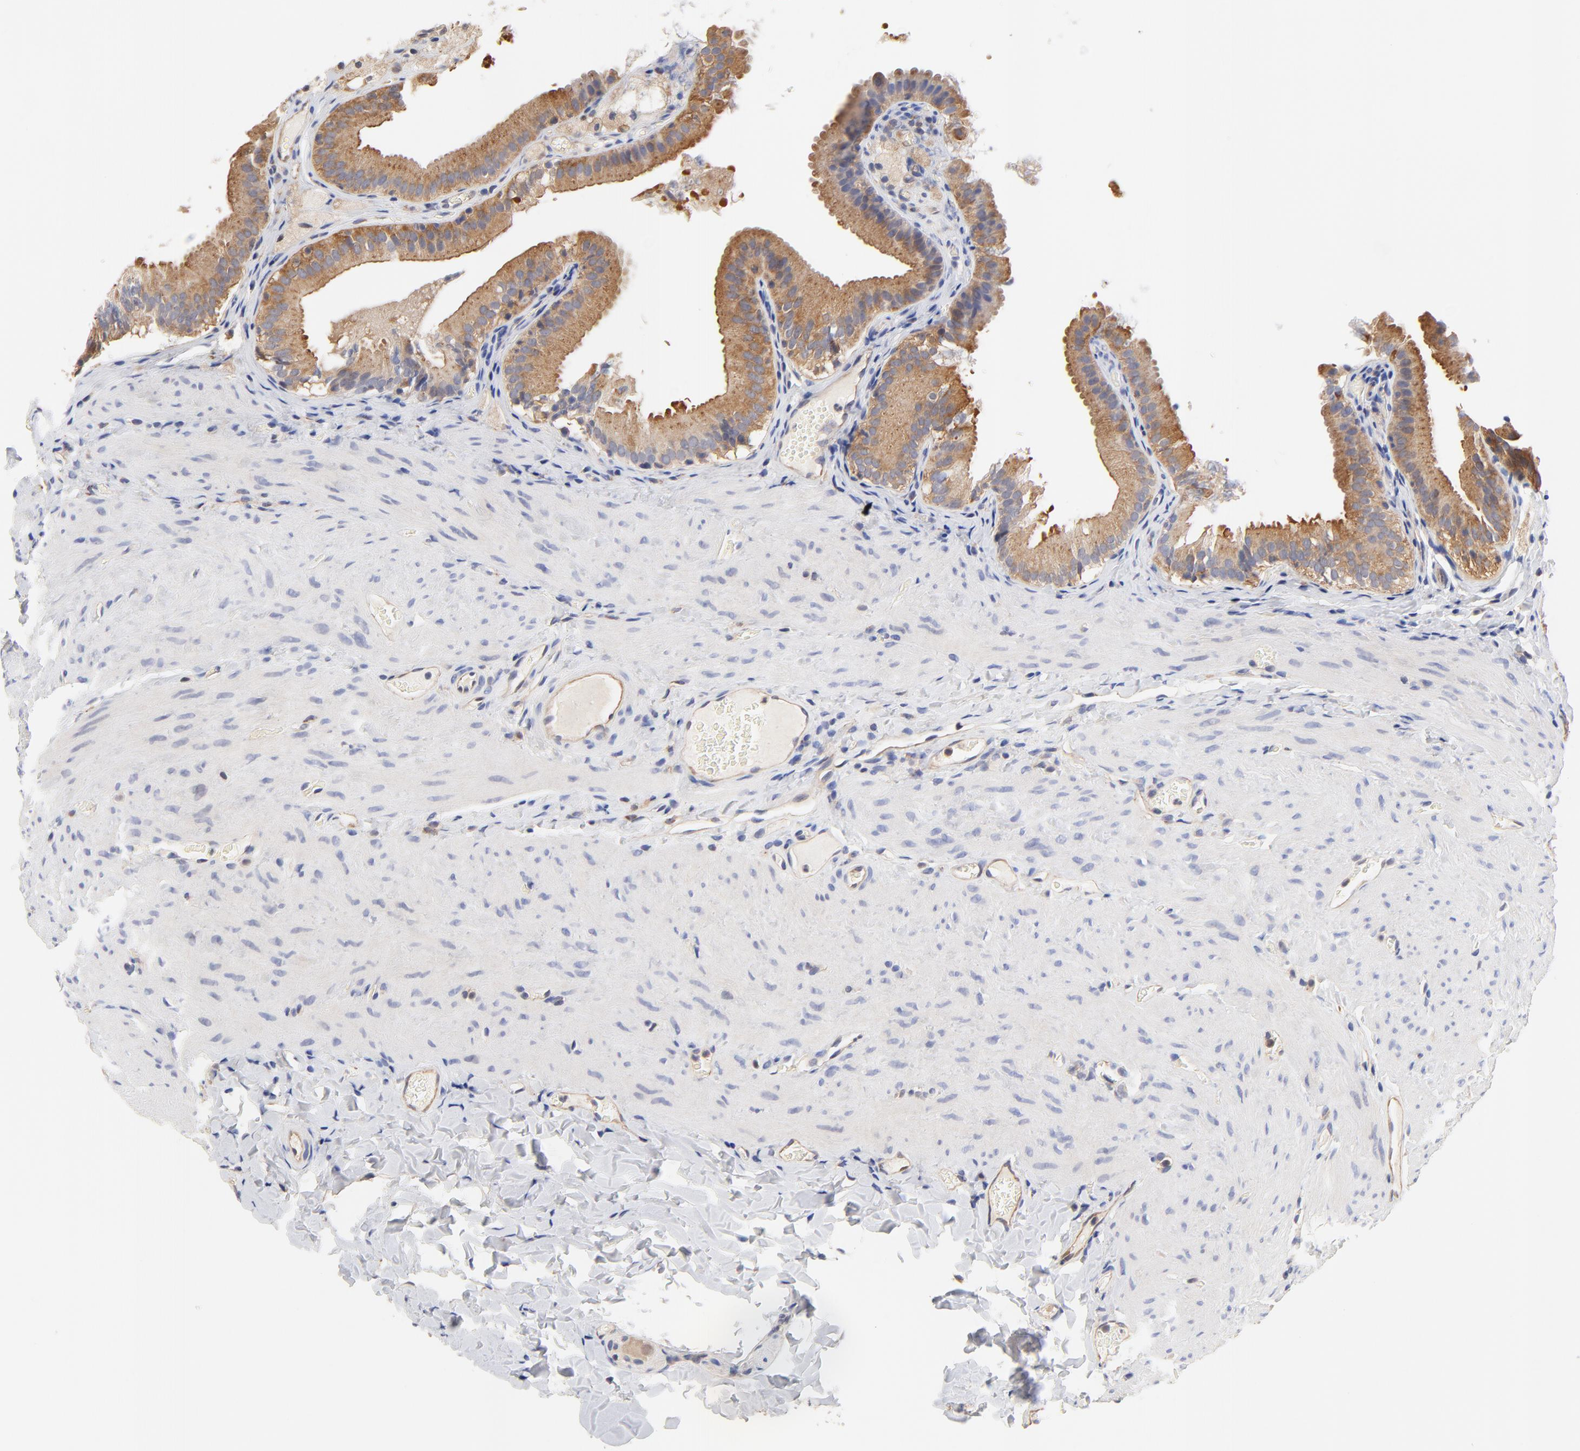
{"staining": {"intensity": "strong", "quantity": ">75%", "location": "cytoplasmic/membranous"}, "tissue": "gallbladder", "cell_type": "Glandular cells", "image_type": "normal", "snomed": [{"axis": "morphology", "description": "Normal tissue, NOS"}, {"axis": "topography", "description": "Gallbladder"}], "caption": "Immunohistochemistry (DAB) staining of benign gallbladder demonstrates strong cytoplasmic/membranous protein expression in approximately >75% of glandular cells.", "gene": "FBXL2", "patient": {"sex": "female", "age": 24}}